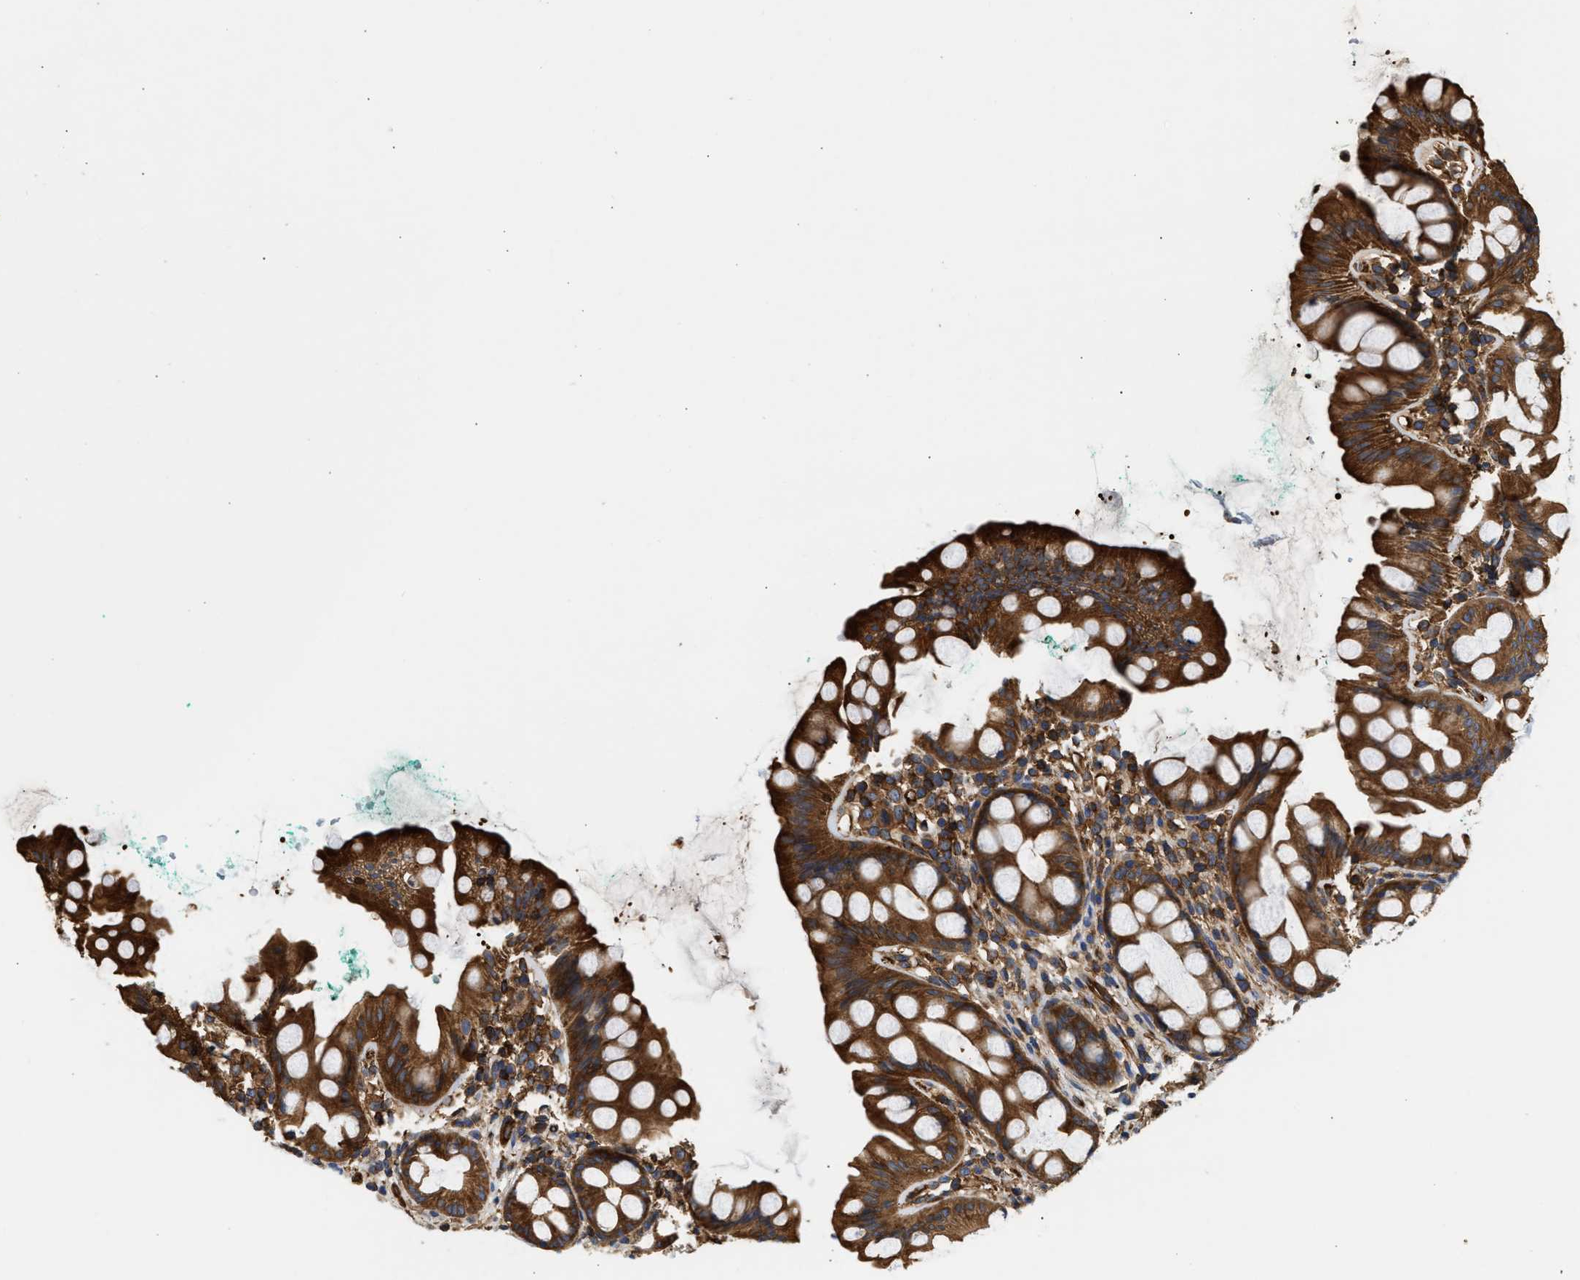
{"staining": {"intensity": "strong", "quantity": ">75%", "location": "cytoplasmic/membranous"}, "tissue": "rectum", "cell_type": "Glandular cells", "image_type": "normal", "snomed": [{"axis": "morphology", "description": "Normal tissue, NOS"}, {"axis": "topography", "description": "Rectum"}], "caption": "DAB immunohistochemical staining of normal human rectum displays strong cytoplasmic/membranous protein staining in about >75% of glandular cells.", "gene": "SAMD9L", "patient": {"sex": "female", "age": 65}}